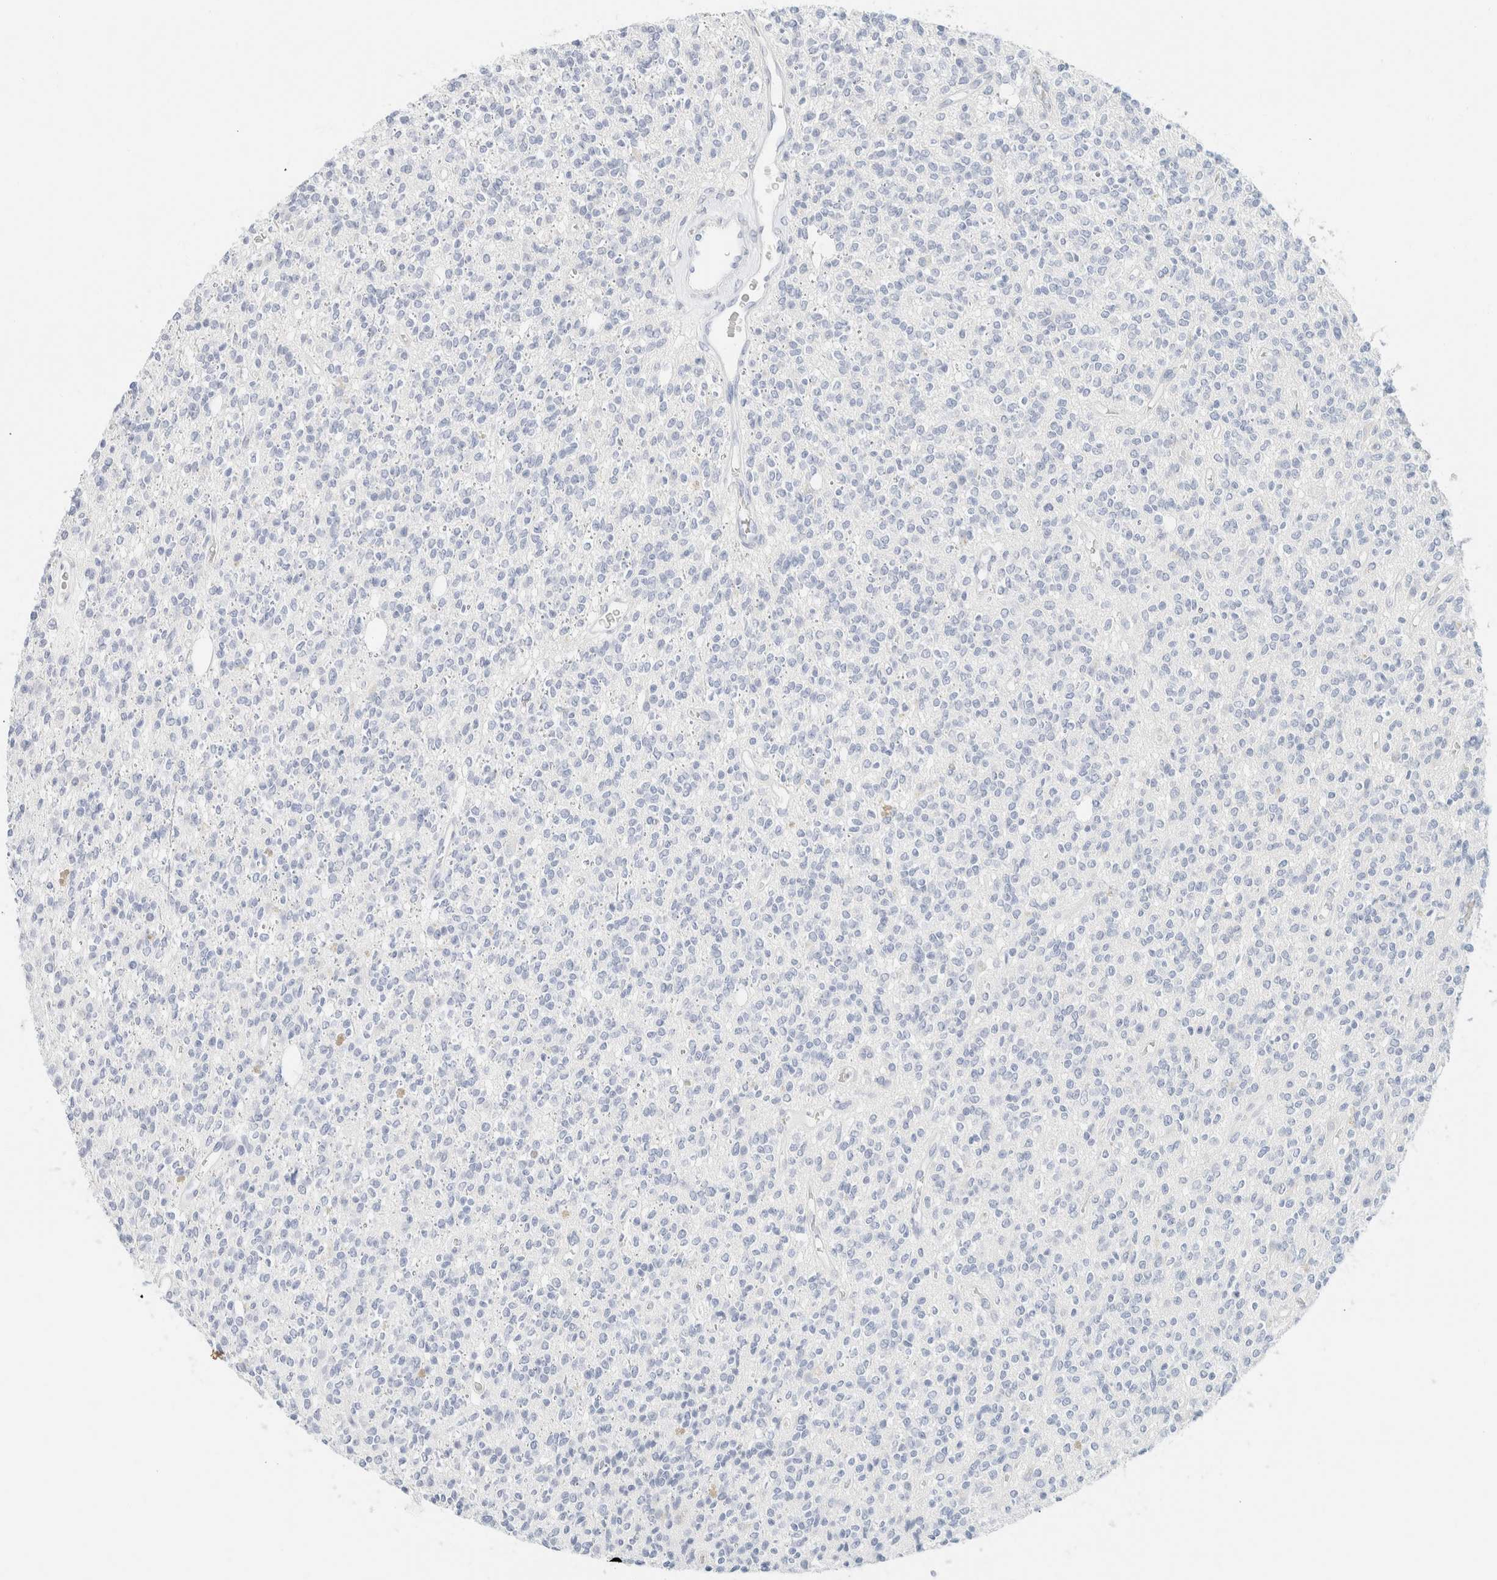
{"staining": {"intensity": "negative", "quantity": "none", "location": "none"}, "tissue": "glioma", "cell_type": "Tumor cells", "image_type": "cancer", "snomed": [{"axis": "morphology", "description": "Glioma, malignant, High grade"}, {"axis": "topography", "description": "Brain"}], "caption": "Glioma was stained to show a protein in brown. There is no significant positivity in tumor cells. (Brightfield microscopy of DAB (3,3'-diaminobenzidine) immunohistochemistry at high magnification).", "gene": "KRT20", "patient": {"sex": "male", "age": 34}}